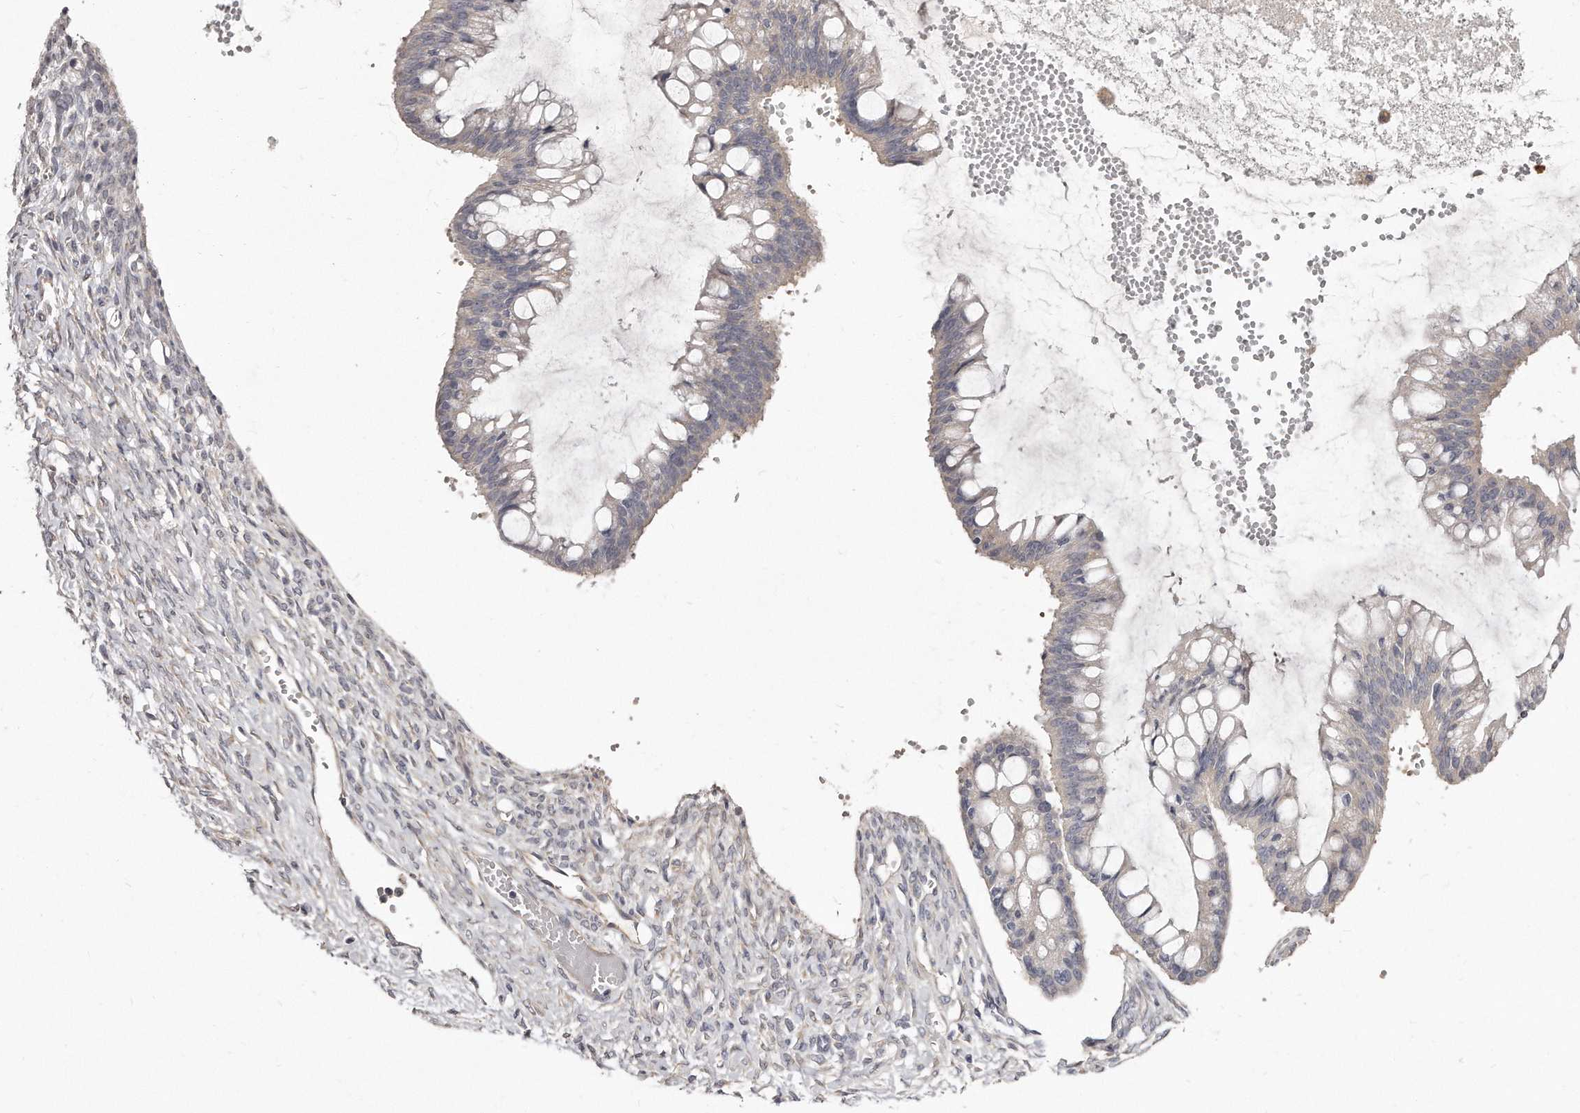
{"staining": {"intensity": "negative", "quantity": "none", "location": "none"}, "tissue": "ovarian cancer", "cell_type": "Tumor cells", "image_type": "cancer", "snomed": [{"axis": "morphology", "description": "Cystadenocarcinoma, mucinous, NOS"}, {"axis": "topography", "description": "Ovary"}], "caption": "Ovarian mucinous cystadenocarcinoma was stained to show a protein in brown. There is no significant staining in tumor cells. Brightfield microscopy of IHC stained with DAB (brown) and hematoxylin (blue), captured at high magnification.", "gene": "TTLL4", "patient": {"sex": "female", "age": 73}}